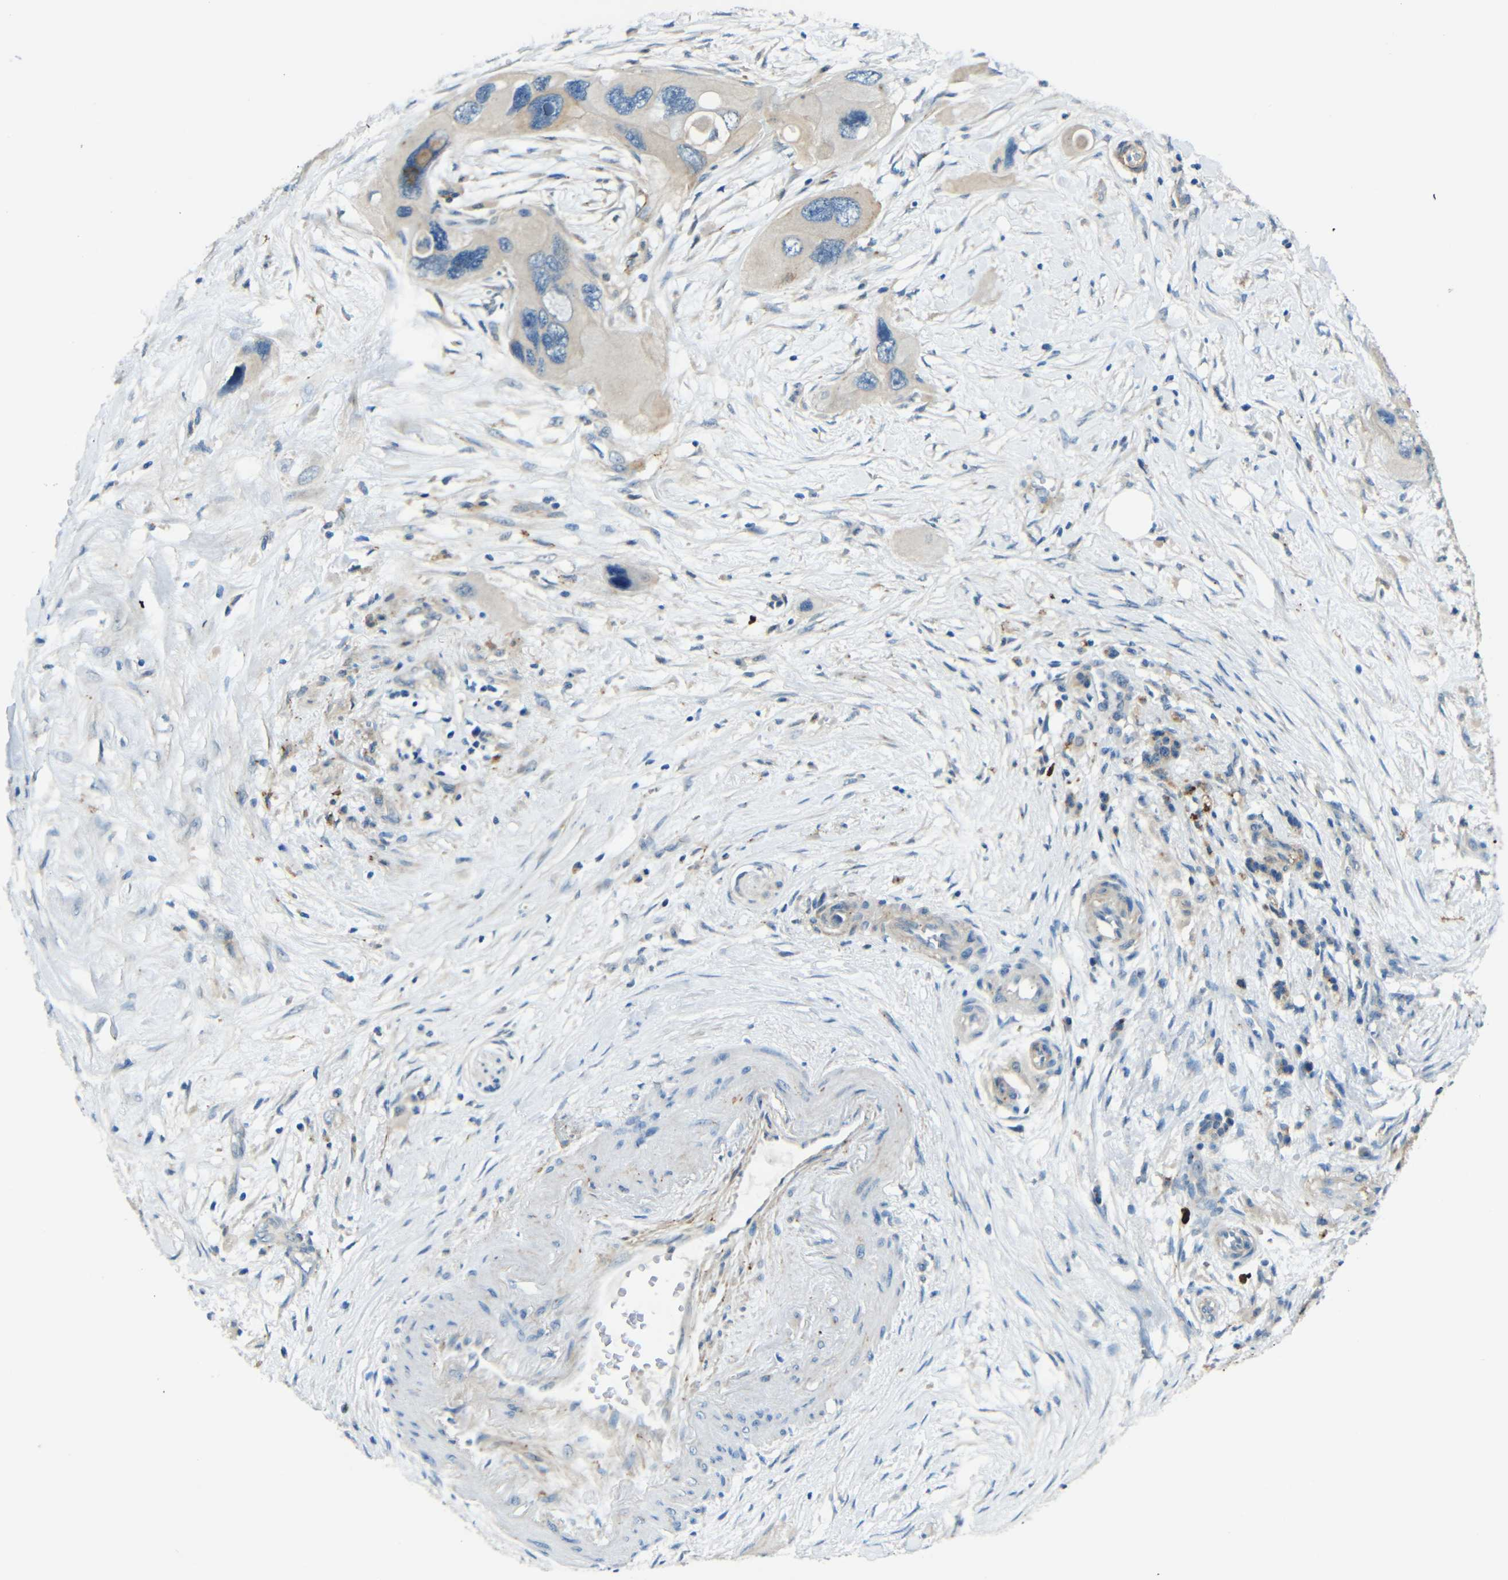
{"staining": {"intensity": "weak", "quantity": ">75%", "location": "cytoplasmic/membranous"}, "tissue": "pancreatic cancer", "cell_type": "Tumor cells", "image_type": "cancer", "snomed": [{"axis": "morphology", "description": "Adenocarcinoma, NOS"}, {"axis": "topography", "description": "Pancreas"}], "caption": "Pancreatic cancer was stained to show a protein in brown. There is low levels of weak cytoplasmic/membranous staining in approximately >75% of tumor cells. (IHC, brightfield microscopy, high magnification).", "gene": "CYP26B1", "patient": {"sex": "male", "age": 73}}